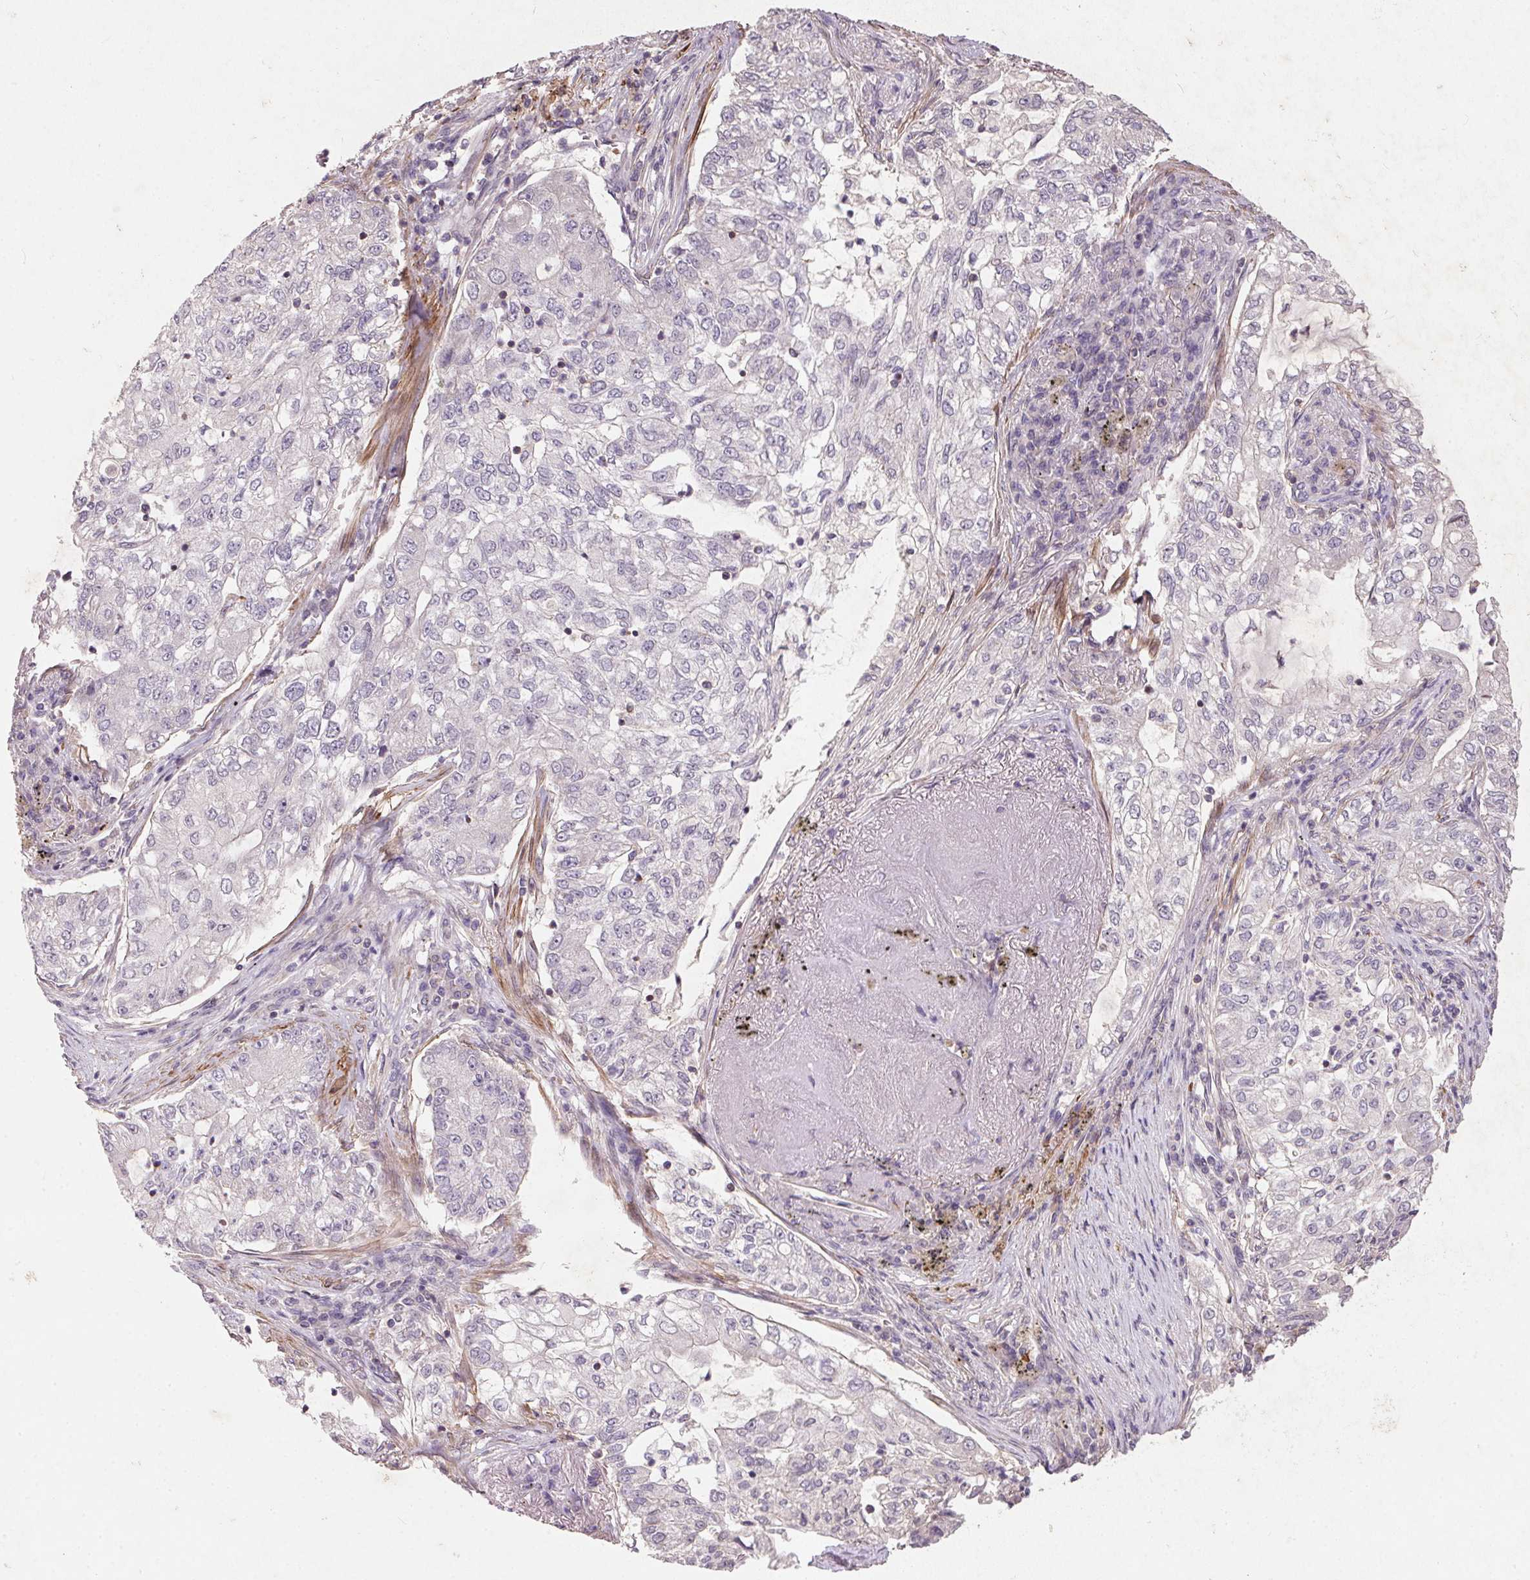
{"staining": {"intensity": "negative", "quantity": "none", "location": "none"}, "tissue": "lung cancer", "cell_type": "Tumor cells", "image_type": "cancer", "snomed": [{"axis": "morphology", "description": "Adenocarcinoma, NOS"}, {"axis": "topography", "description": "Lung"}], "caption": "Tumor cells show no significant staining in lung cancer (adenocarcinoma). (IHC, brightfield microscopy, high magnification).", "gene": "KCNK15", "patient": {"sex": "female", "age": 73}}